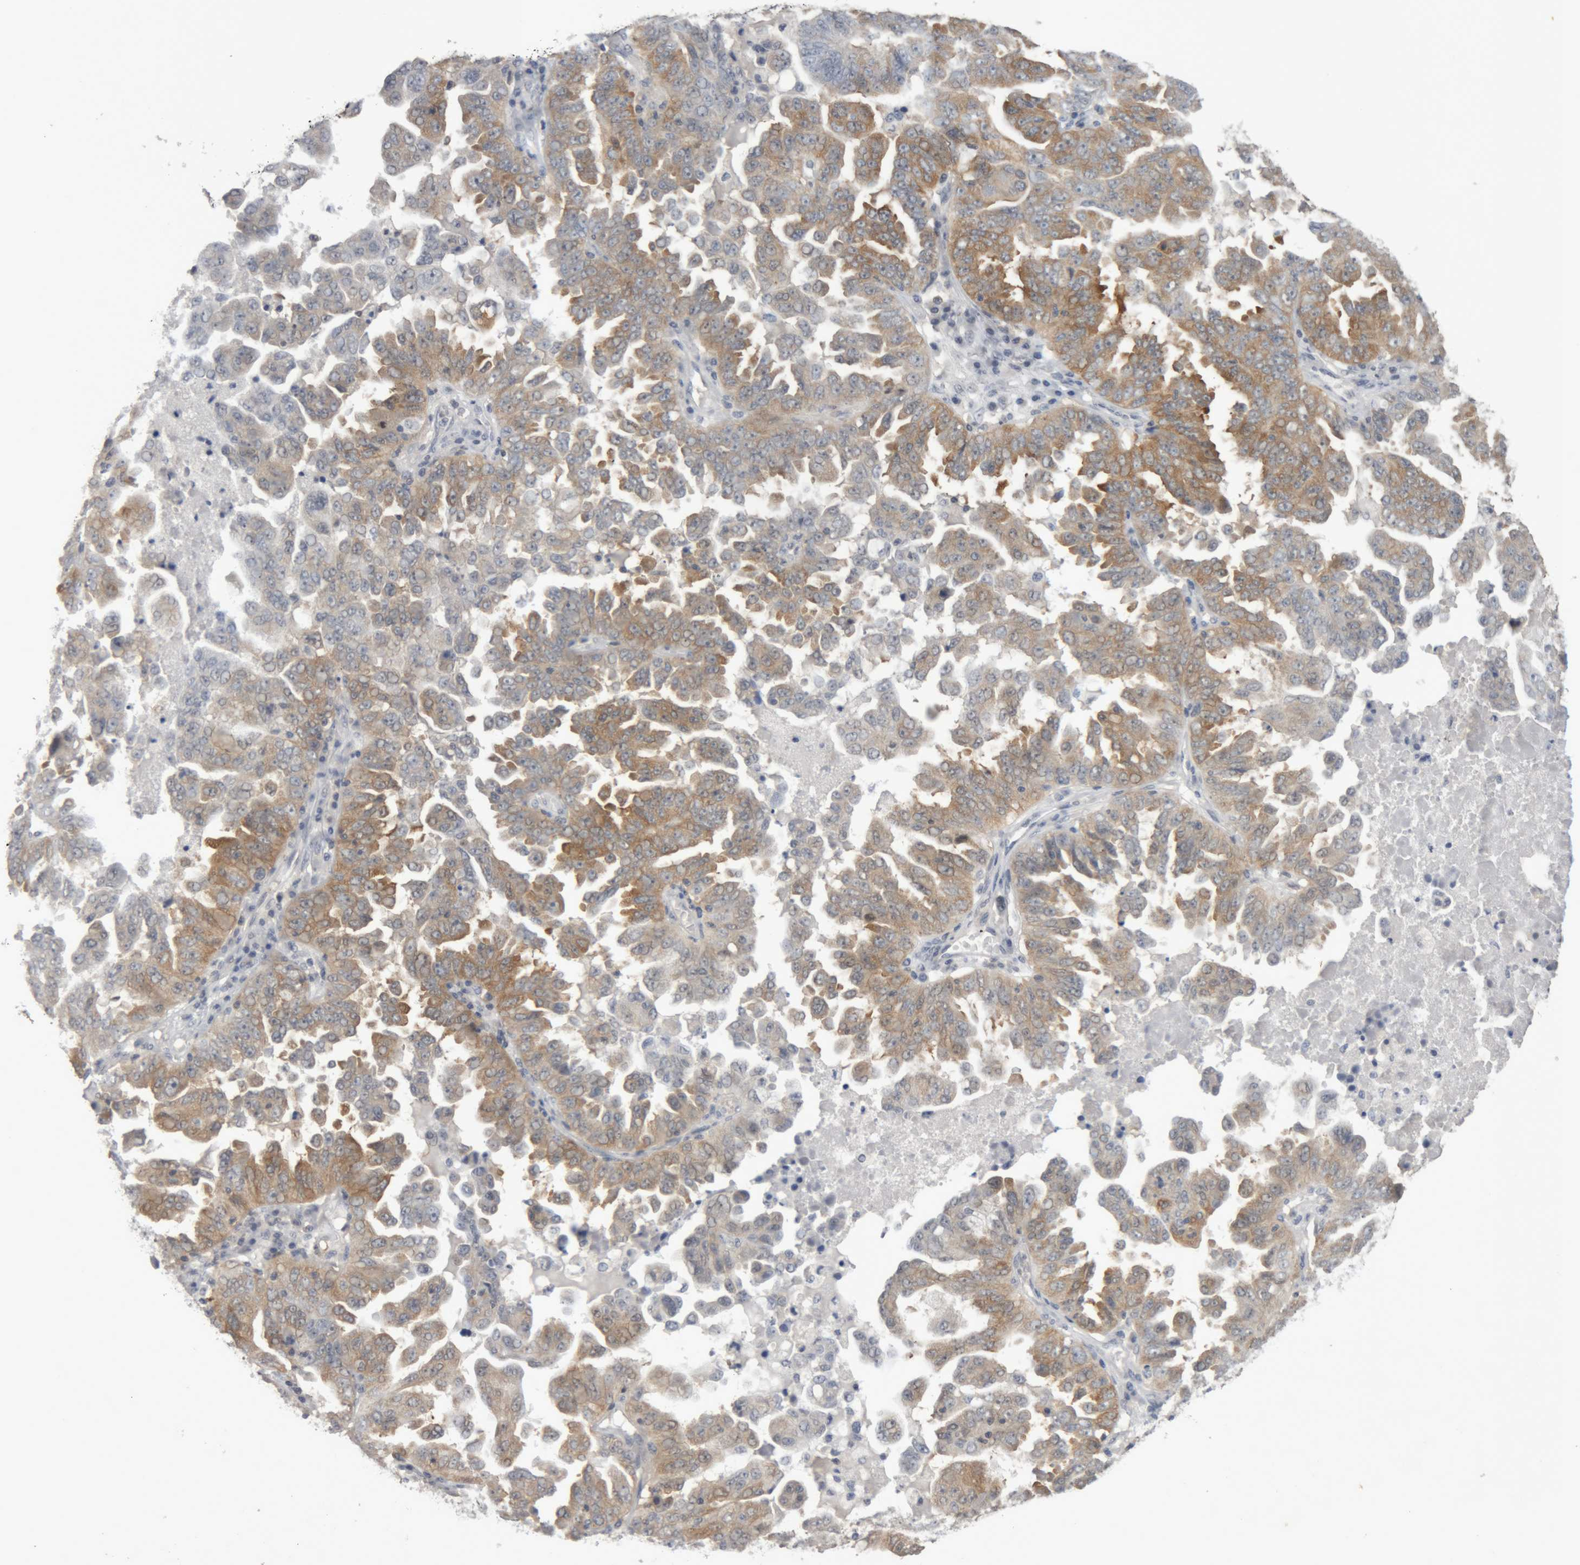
{"staining": {"intensity": "moderate", "quantity": ">75%", "location": "cytoplasmic/membranous"}, "tissue": "ovarian cancer", "cell_type": "Tumor cells", "image_type": "cancer", "snomed": [{"axis": "morphology", "description": "Carcinoma, endometroid"}, {"axis": "topography", "description": "Ovary"}], "caption": "Immunohistochemical staining of human endometroid carcinoma (ovarian) shows medium levels of moderate cytoplasmic/membranous protein expression in about >75% of tumor cells.", "gene": "NFATC2", "patient": {"sex": "female", "age": 62}}